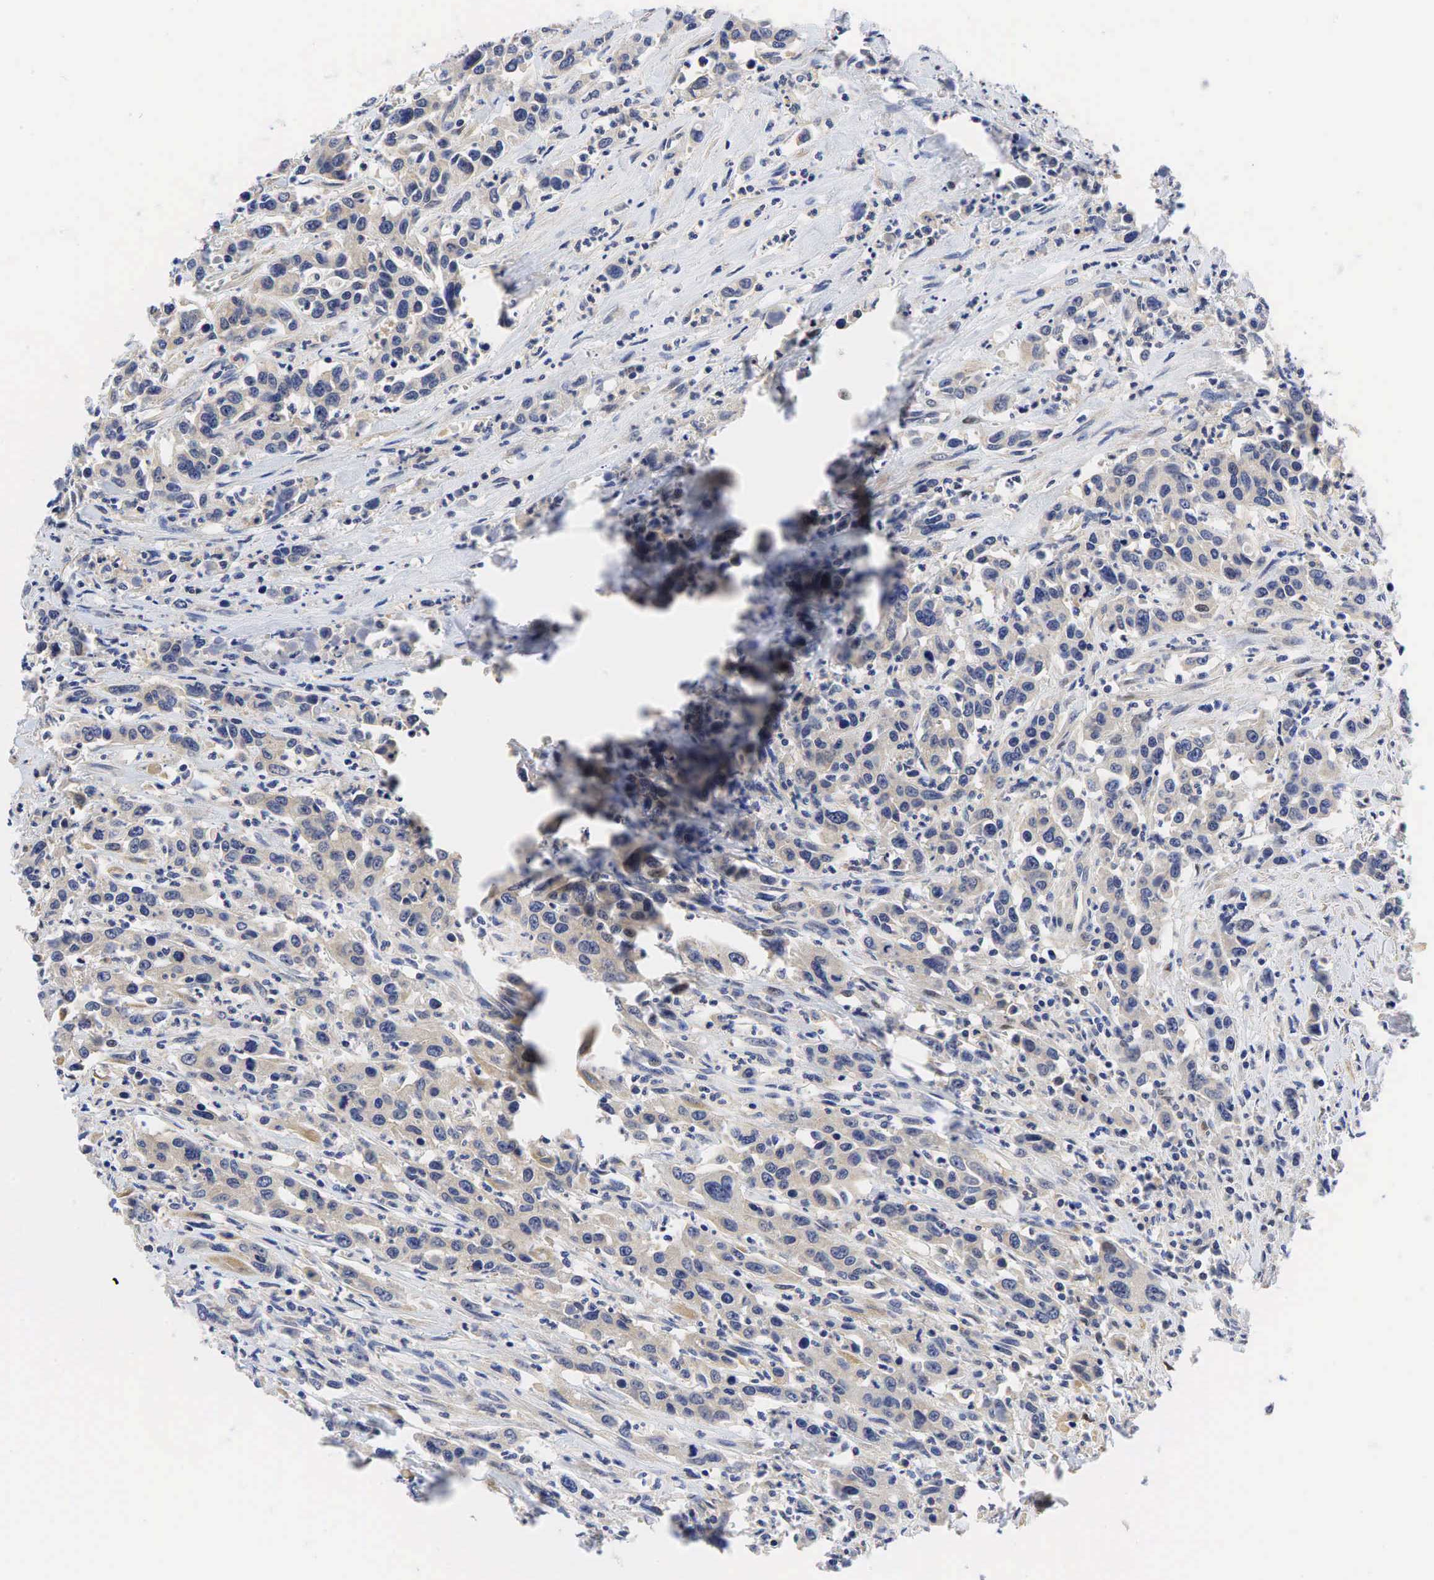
{"staining": {"intensity": "negative", "quantity": "none", "location": "none"}, "tissue": "urothelial cancer", "cell_type": "Tumor cells", "image_type": "cancer", "snomed": [{"axis": "morphology", "description": "Urothelial carcinoma, High grade"}, {"axis": "topography", "description": "Urinary bladder"}], "caption": "DAB (3,3'-diaminobenzidine) immunohistochemical staining of urothelial carcinoma (high-grade) displays no significant positivity in tumor cells. Brightfield microscopy of immunohistochemistry stained with DAB (brown) and hematoxylin (blue), captured at high magnification.", "gene": "CCND1", "patient": {"sex": "male", "age": 86}}